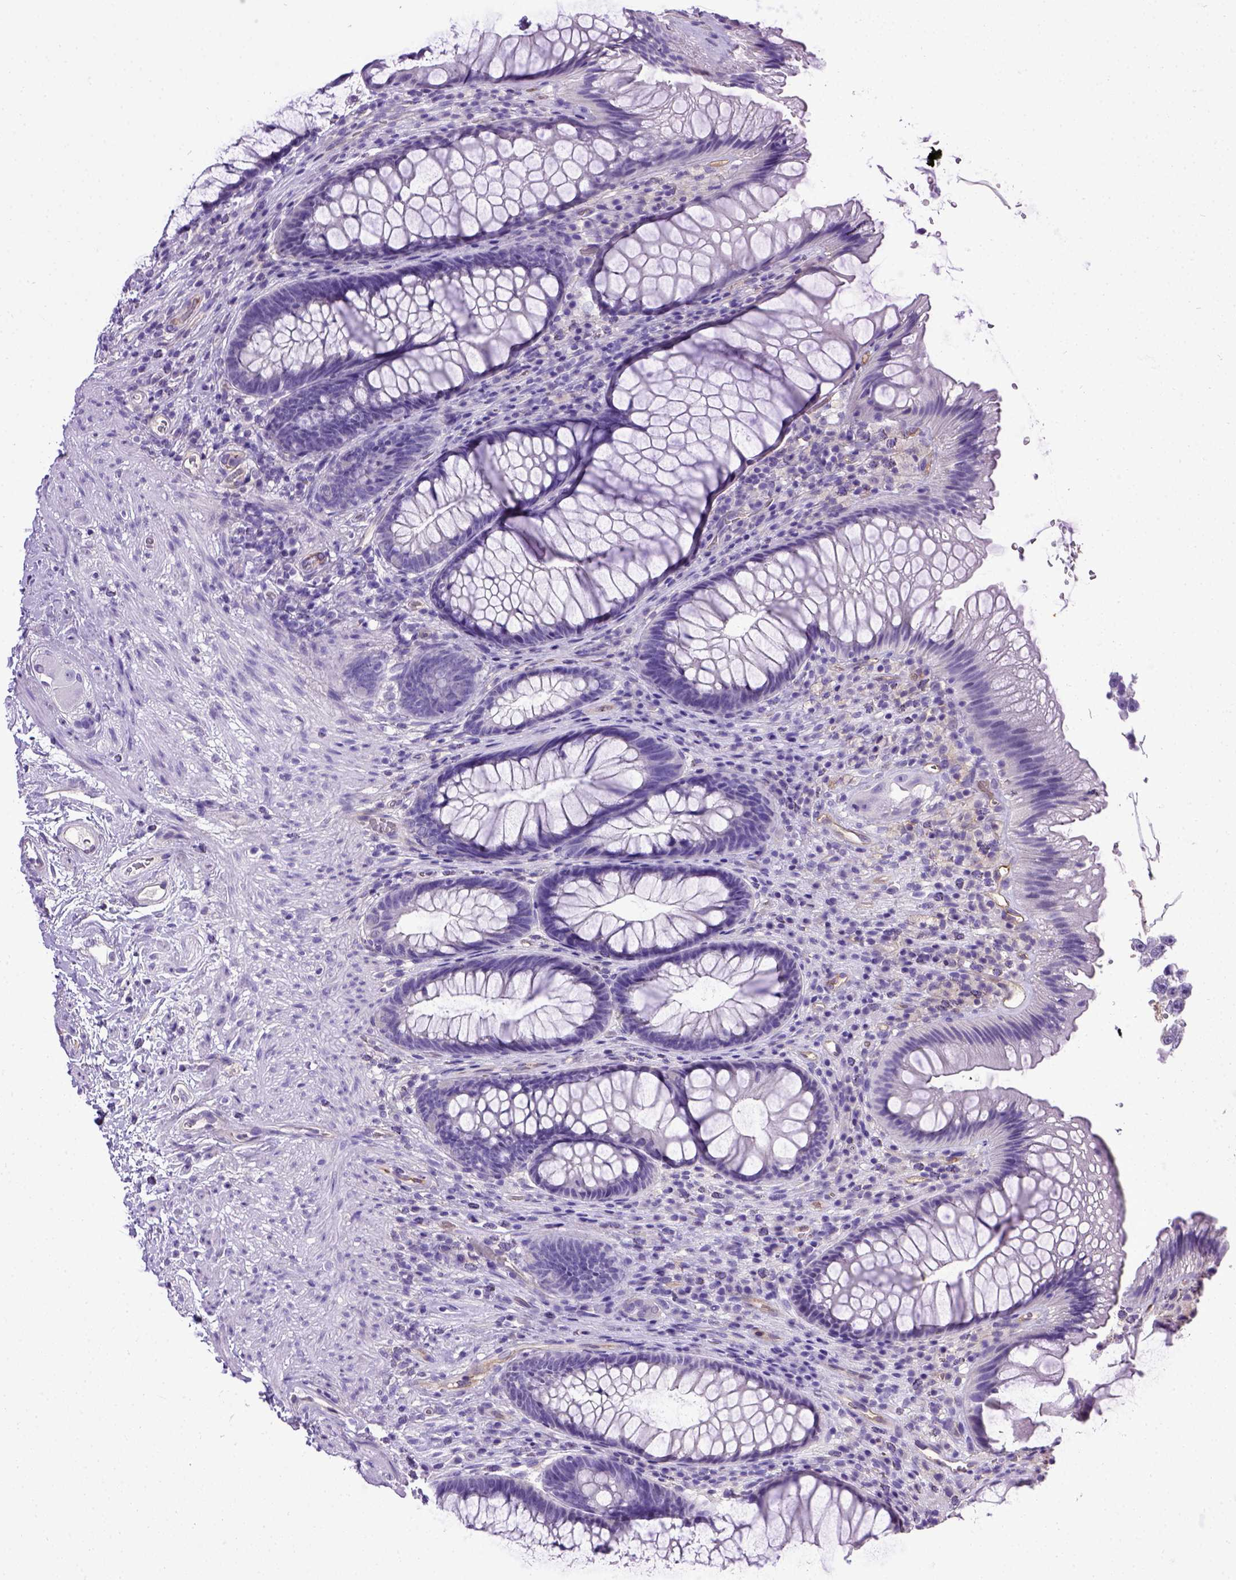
{"staining": {"intensity": "negative", "quantity": "none", "location": "none"}, "tissue": "rectum", "cell_type": "Glandular cells", "image_type": "normal", "snomed": [{"axis": "morphology", "description": "Normal tissue, NOS"}, {"axis": "topography", "description": "Smooth muscle"}, {"axis": "topography", "description": "Rectum"}], "caption": "Immunohistochemistry image of benign rectum: human rectum stained with DAB reveals no significant protein staining in glandular cells. (DAB (3,3'-diaminobenzidine) immunohistochemistry (IHC) visualized using brightfield microscopy, high magnification).", "gene": "ENG", "patient": {"sex": "male", "age": 53}}